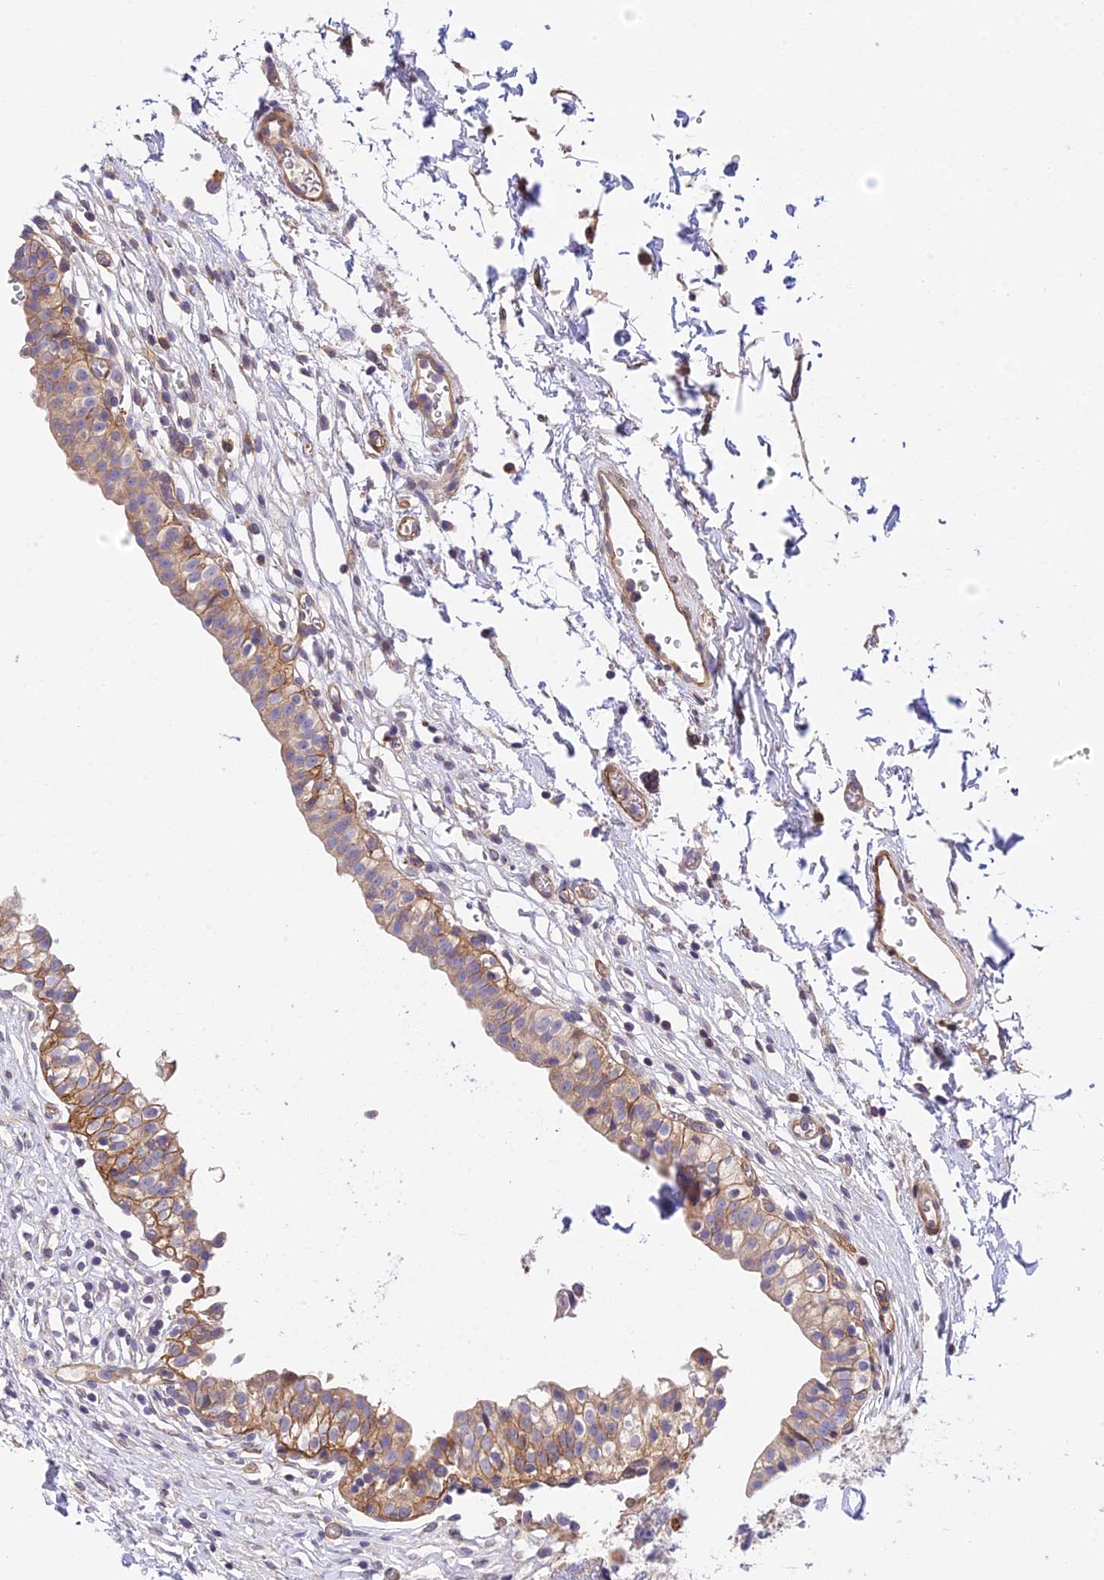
{"staining": {"intensity": "strong", "quantity": "25%-75%", "location": "cytoplasmic/membranous"}, "tissue": "urinary bladder", "cell_type": "Urothelial cells", "image_type": "normal", "snomed": [{"axis": "morphology", "description": "Normal tissue, NOS"}, {"axis": "topography", "description": "Urinary bladder"}, {"axis": "topography", "description": "Peripheral nerve tissue"}], "caption": "Strong cytoplasmic/membranous expression is present in approximately 25%-75% of urothelial cells in benign urinary bladder. (Stains: DAB (3,3'-diaminobenzidine) in brown, nuclei in blue, Microscopy: brightfield microscopy at high magnification).", "gene": "TRIM43B", "patient": {"sex": "male", "age": 55}}